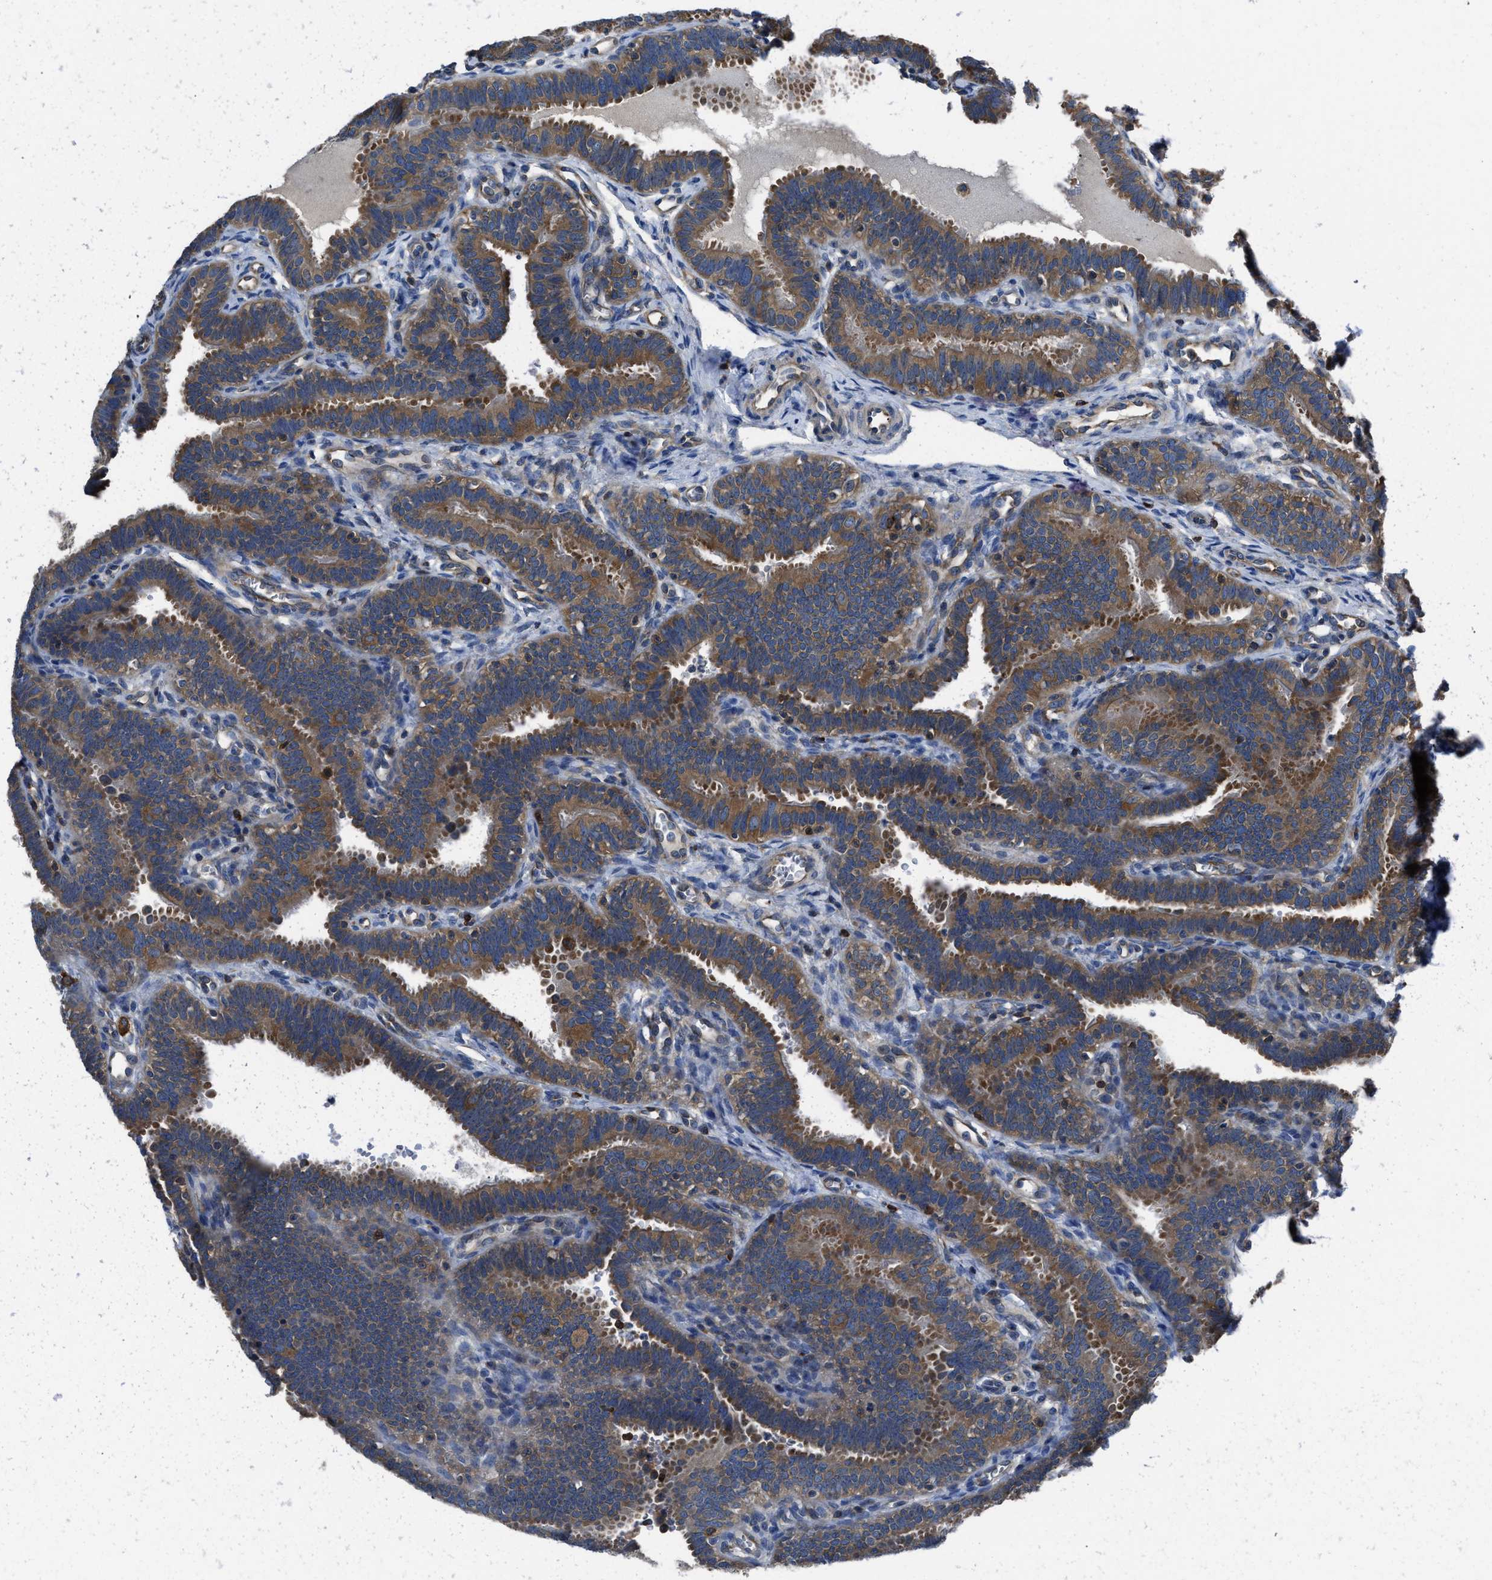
{"staining": {"intensity": "moderate", "quantity": ">75%", "location": "cytoplasmic/membranous"}, "tissue": "fallopian tube", "cell_type": "Glandular cells", "image_type": "normal", "snomed": [{"axis": "morphology", "description": "Normal tissue, NOS"}, {"axis": "topography", "description": "Fallopian tube"}, {"axis": "topography", "description": "Placenta"}], "caption": "Immunohistochemistry image of normal human fallopian tube stained for a protein (brown), which reveals medium levels of moderate cytoplasmic/membranous expression in approximately >75% of glandular cells.", "gene": "YARS1", "patient": {"sex": "female", "age": 34}}